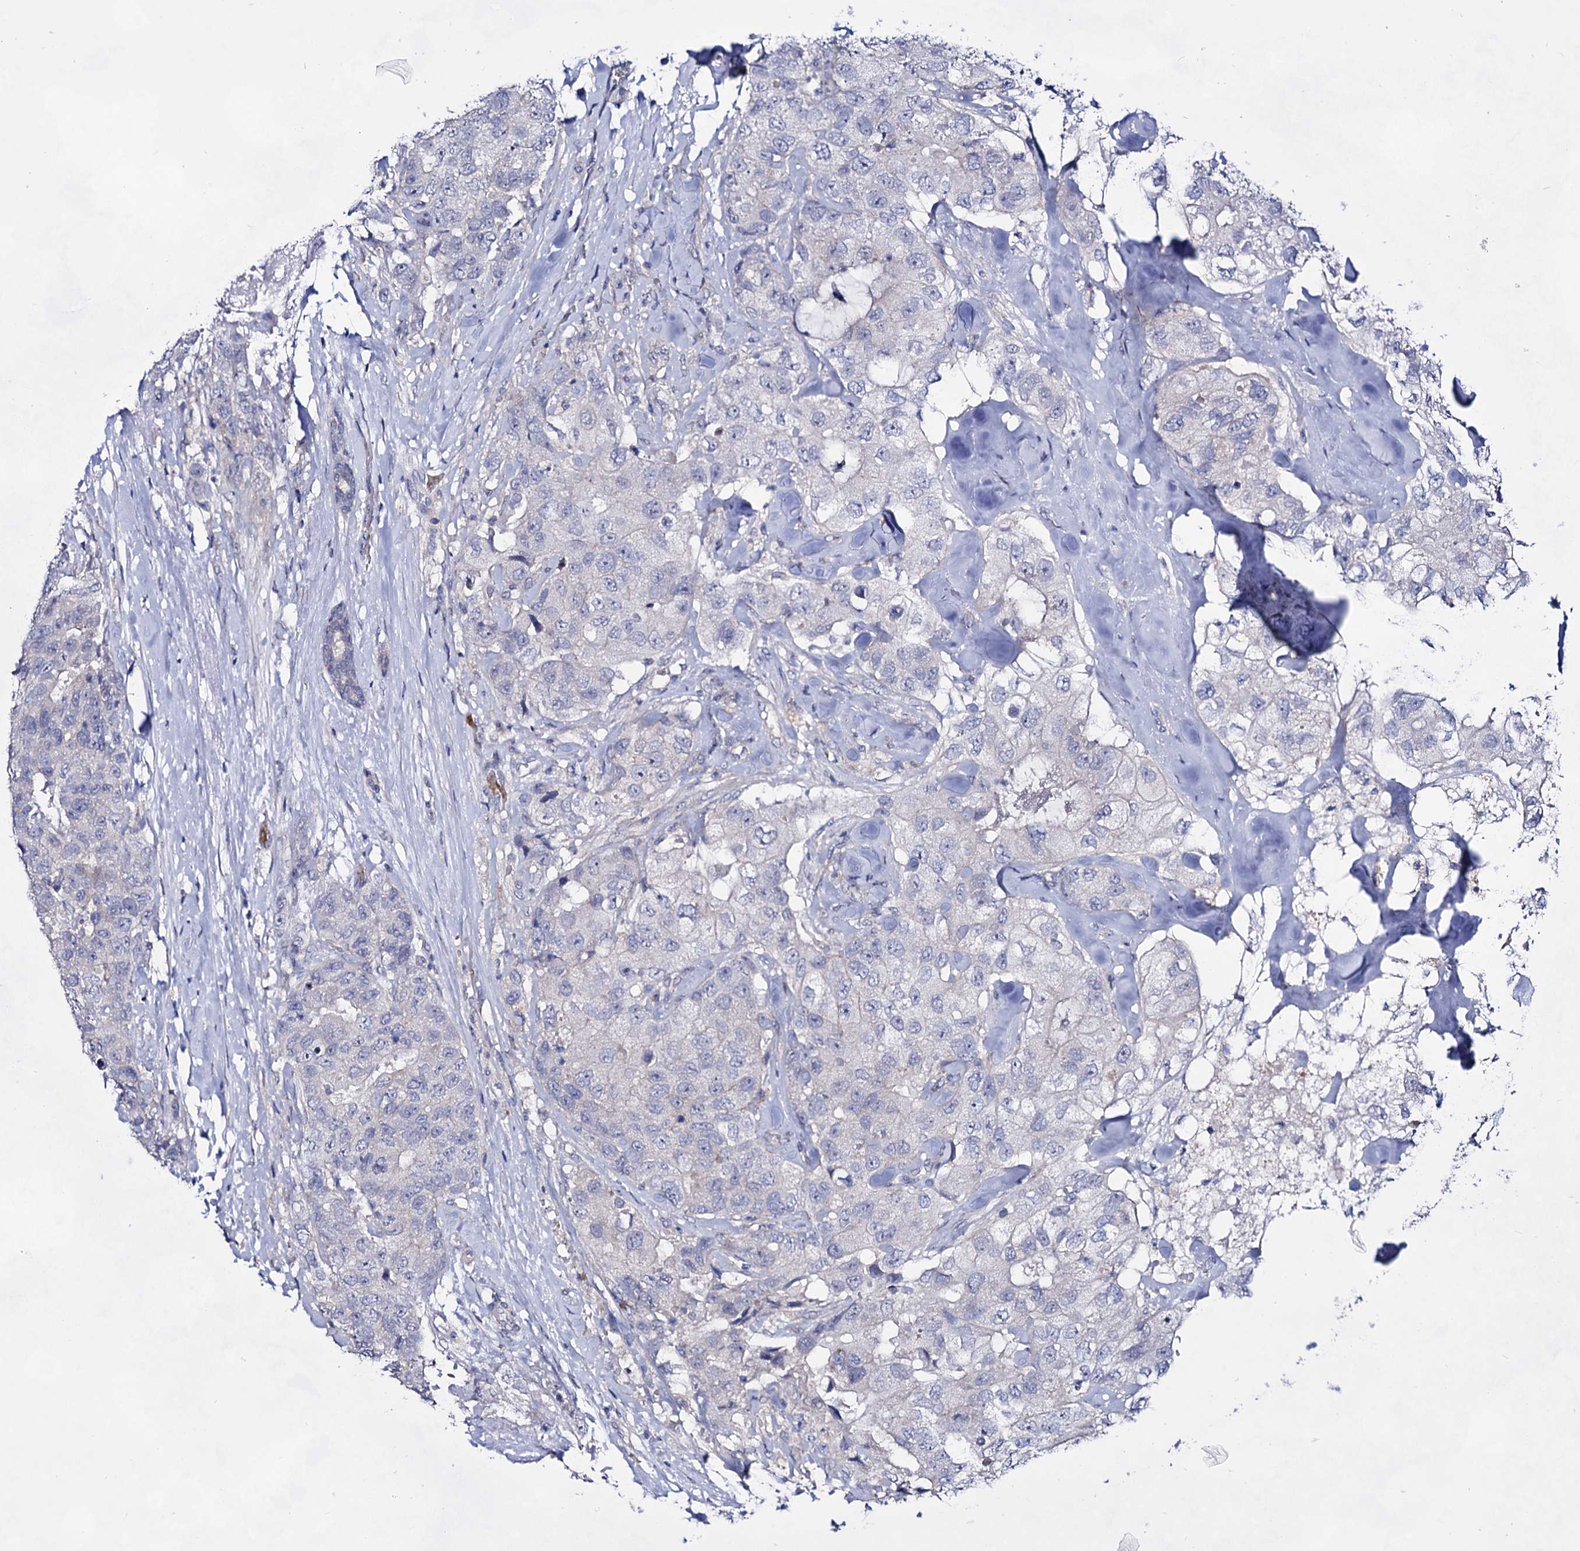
{"staining": {"intensity": "negative", "quantity": "none", "location": "none"}, "tissue": "breast cancer", "cell_type": "Tumor cells", "image_type": "cancer", "snomed": [{"axis": "morphology", "description": "Duct carcinoma"}, {"axis": "topography", "description": "Breast"}], "caption": "Tumor cells show no significant staining in breast cancer (infiltrating ductal carcinoma).", "gene": "PLIN1", "patient": {"sex": "female", "age": 62}}